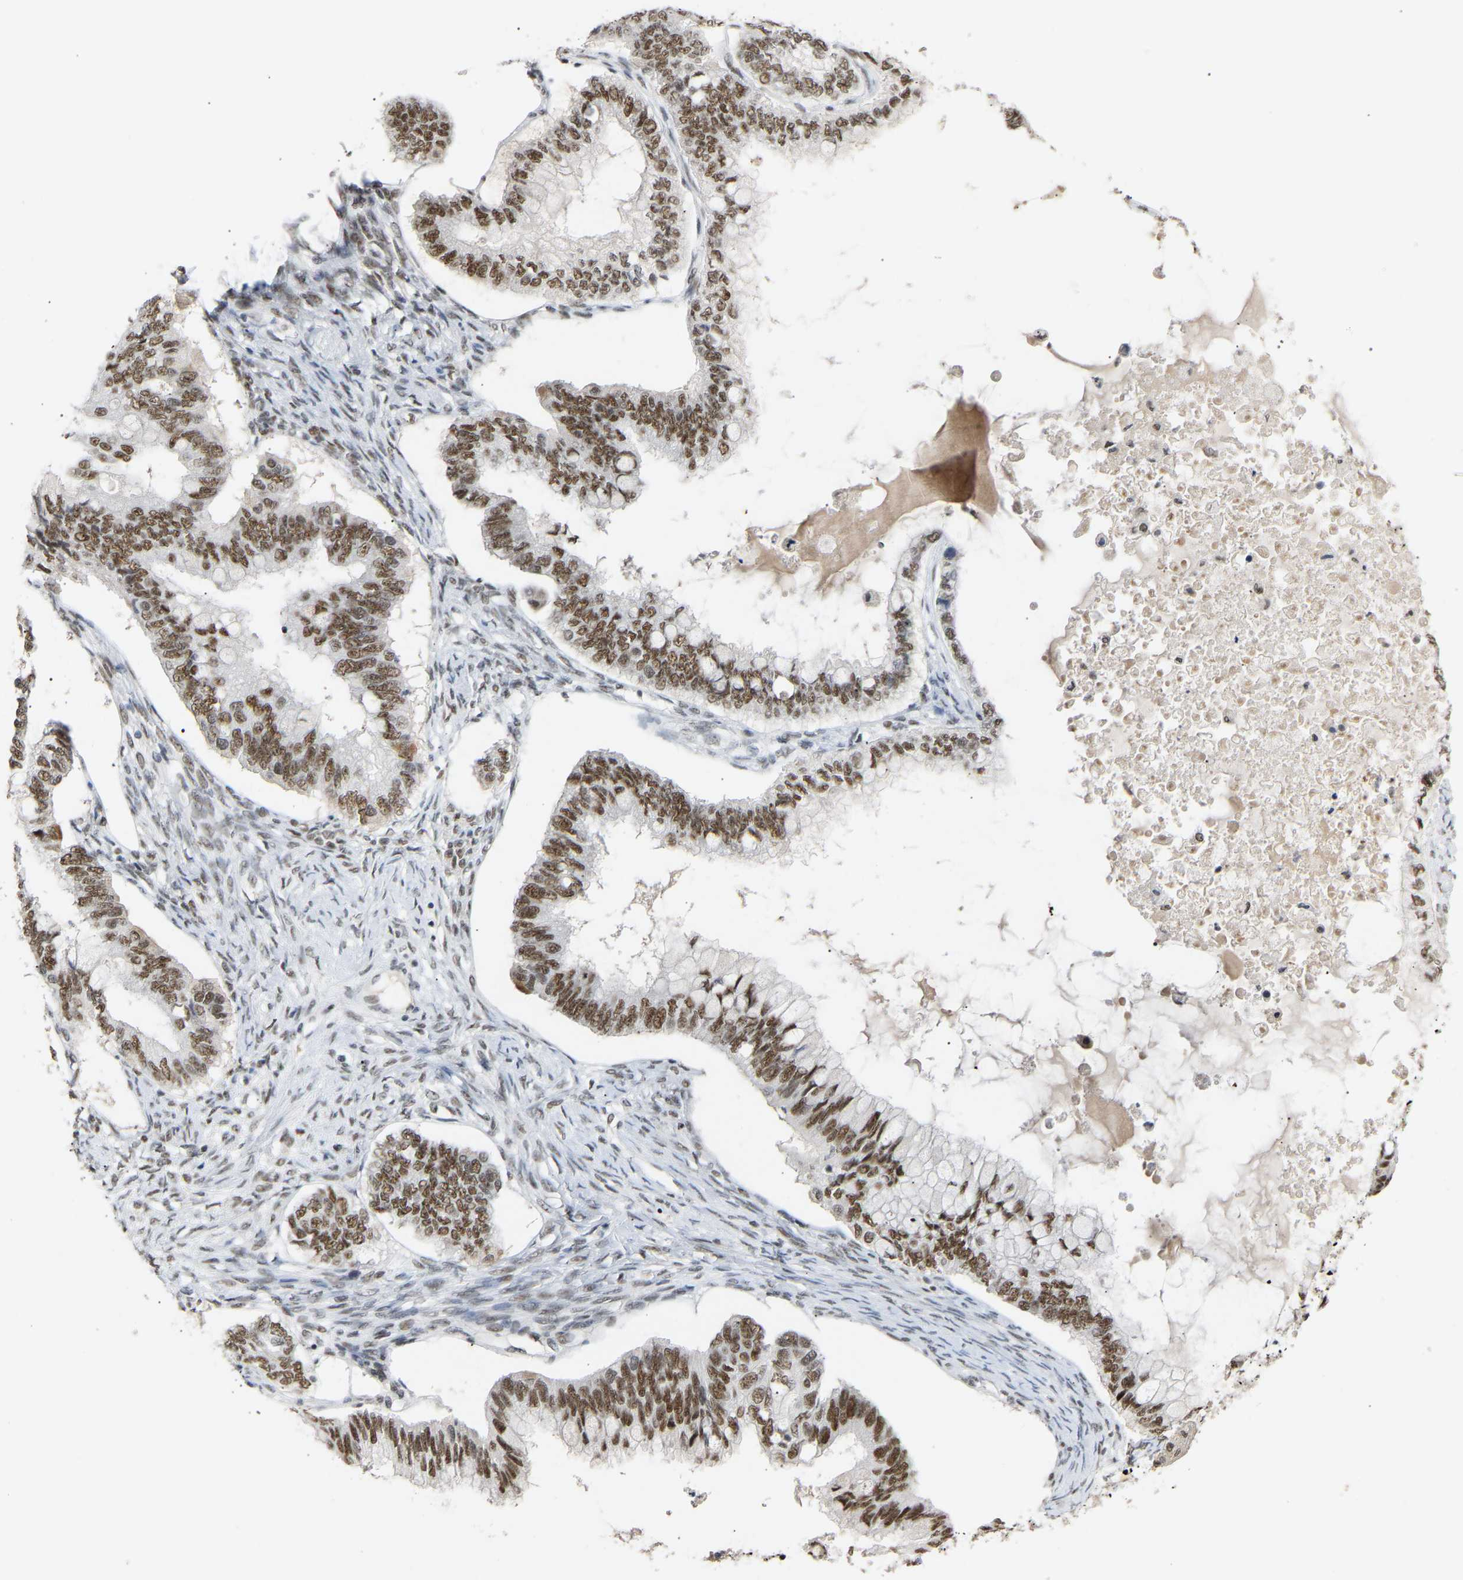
{"staining": {"intensity": "moderate", "quantity": ">75%", "location": "nuclear"}, "tissue": "ovarian cancer", "cell_type": "Tumor cells", "image_type": "cancer", "snomed": [{"axis": "morphology", "description": "Cystadenocarcinoma, mucinous, NOS"}, {"axis": "topography", "description": "Ovary"}], "caption": "Ovarian cancer (mucinous cystadenocarcinoma) was stained to show a protein in brown. There is medium levels of moderate nuclear positivity in about >75% of tumor cells.", "gene": "NELFB", "patient": {"sex": "female", "age": 80}}